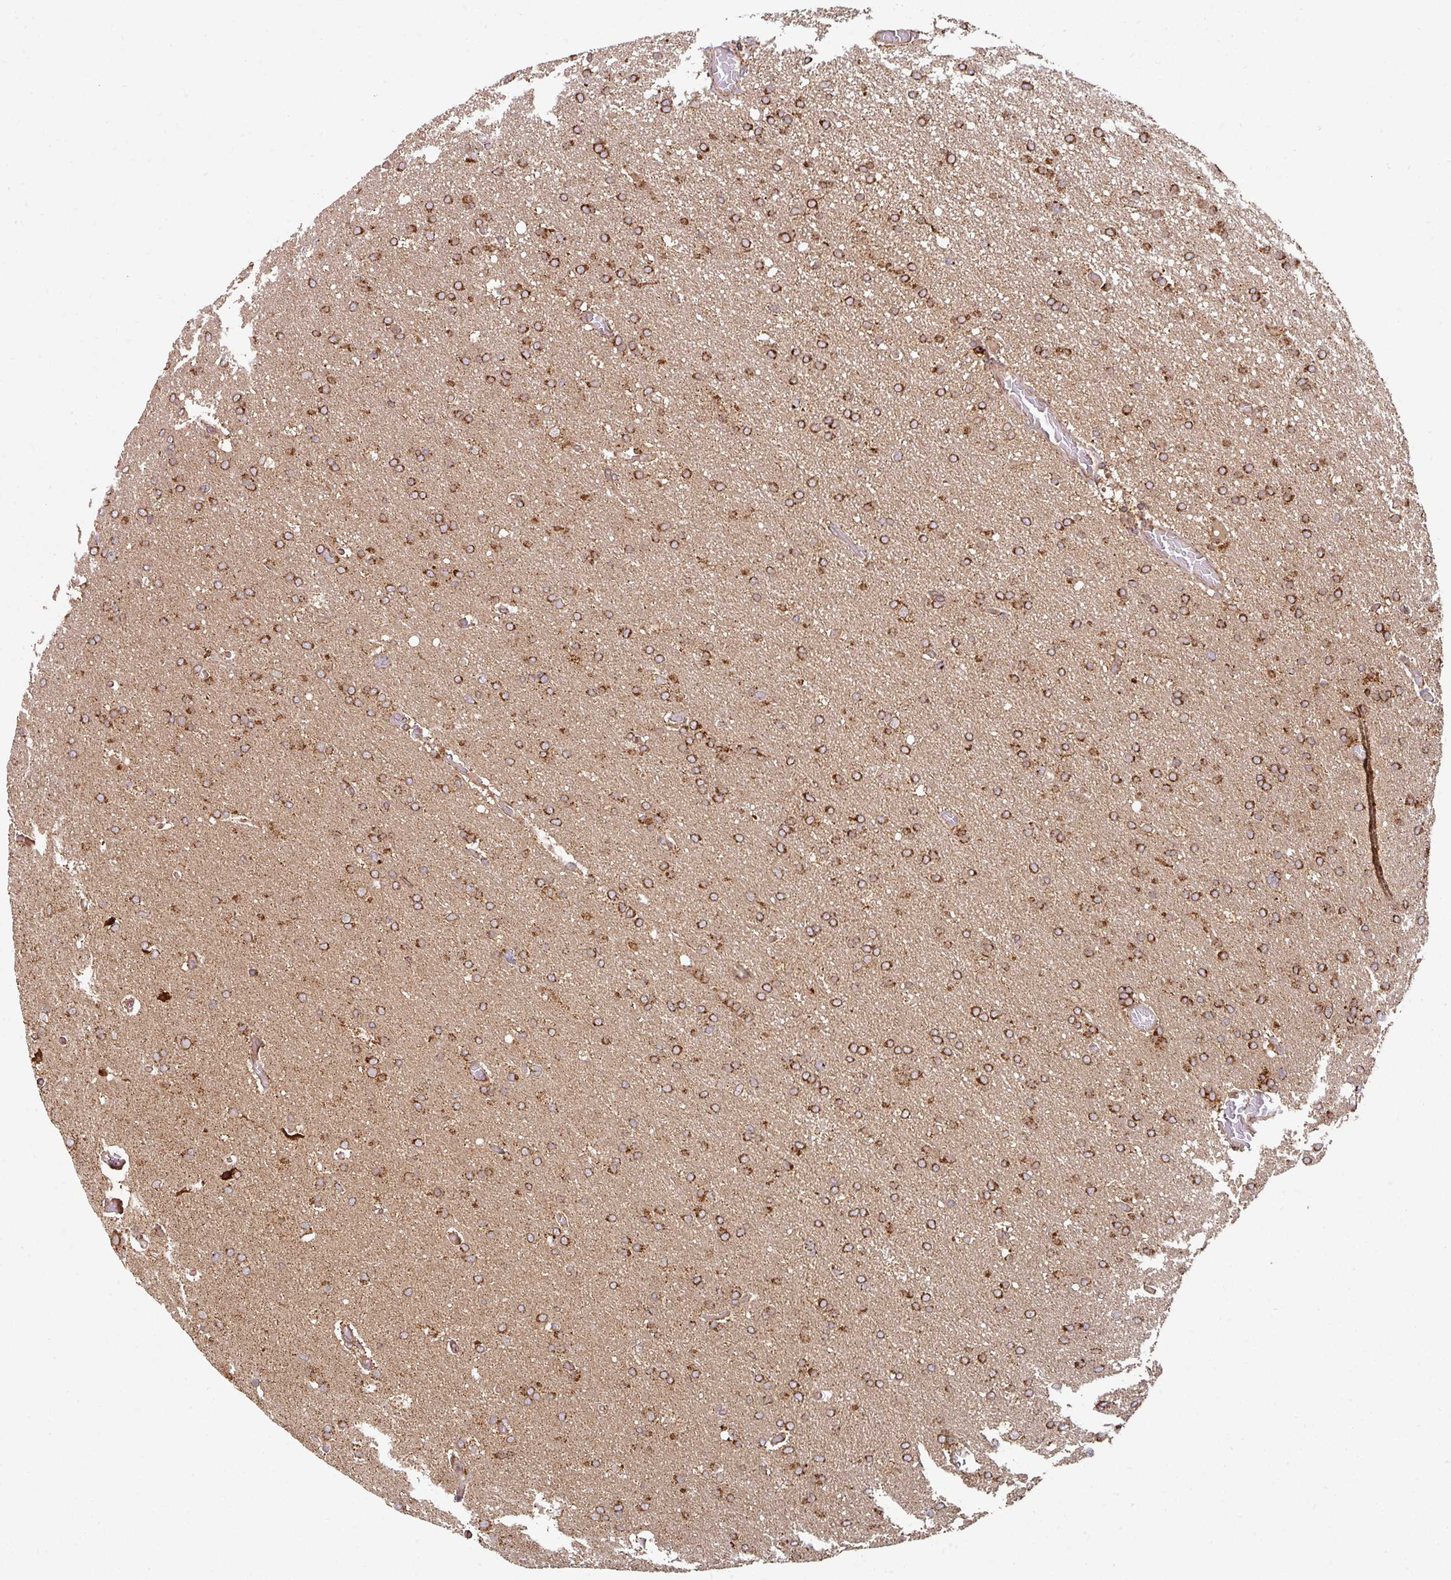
{"staining": {"intensity": "strong", "quantity": ">75%", "location": "cytoplasmic/membranous"}, "tissue": "glioma", "cell_type": "Tumor cells", "image_type": "cancer", "snomed": [{"axis": "morphology", "description": "Glioma, malignant, High grade"}, {"axis": "topography", "description": "Cerebral cortex"}], "caption": "IHC histopathology image of human malignant high-grade glioma stained for a protein (brown), which exhibits high levels of strong cytoplasmic/membranous expression in about >75% of tumor cells.", "gene": "TRAP1", "patient": {"sex": "female", "age": 36}}